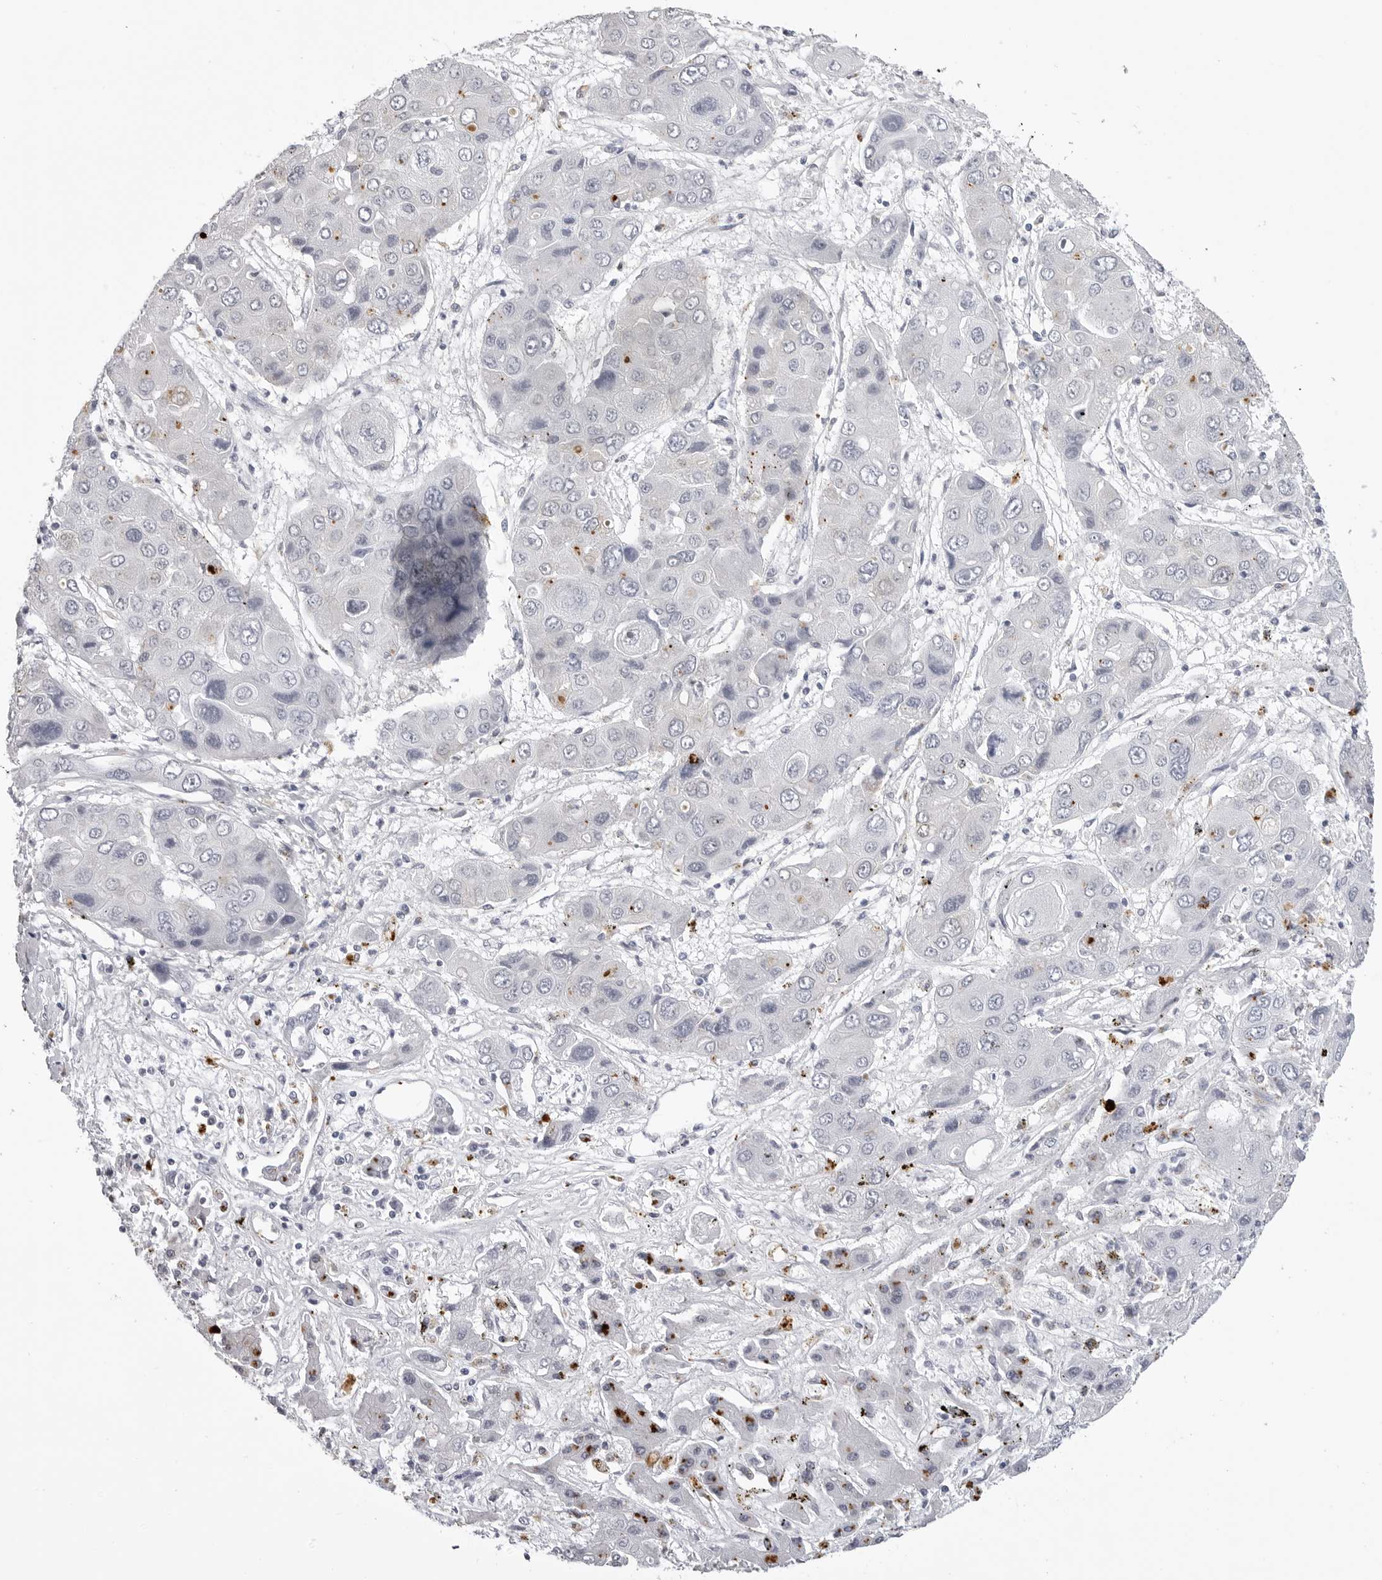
{"staining": {"intensity": "negative", "quantity": "none", "location": "none"}, "tissue": "liver cancer", "cell_type": "Tumor cells", "image_type": "cancer", "snomed": [{"axis": "morphology", "description": "Cholangiocarcinoma"}, {"axis": "topography", "description": "Liver"}], "caption": "DAB immunohistochemical staining of human liver cancer reveals no significant expression in tumor cells.", "gene": "LGALS4", "patient": {"sex": "male", "age": 67}}